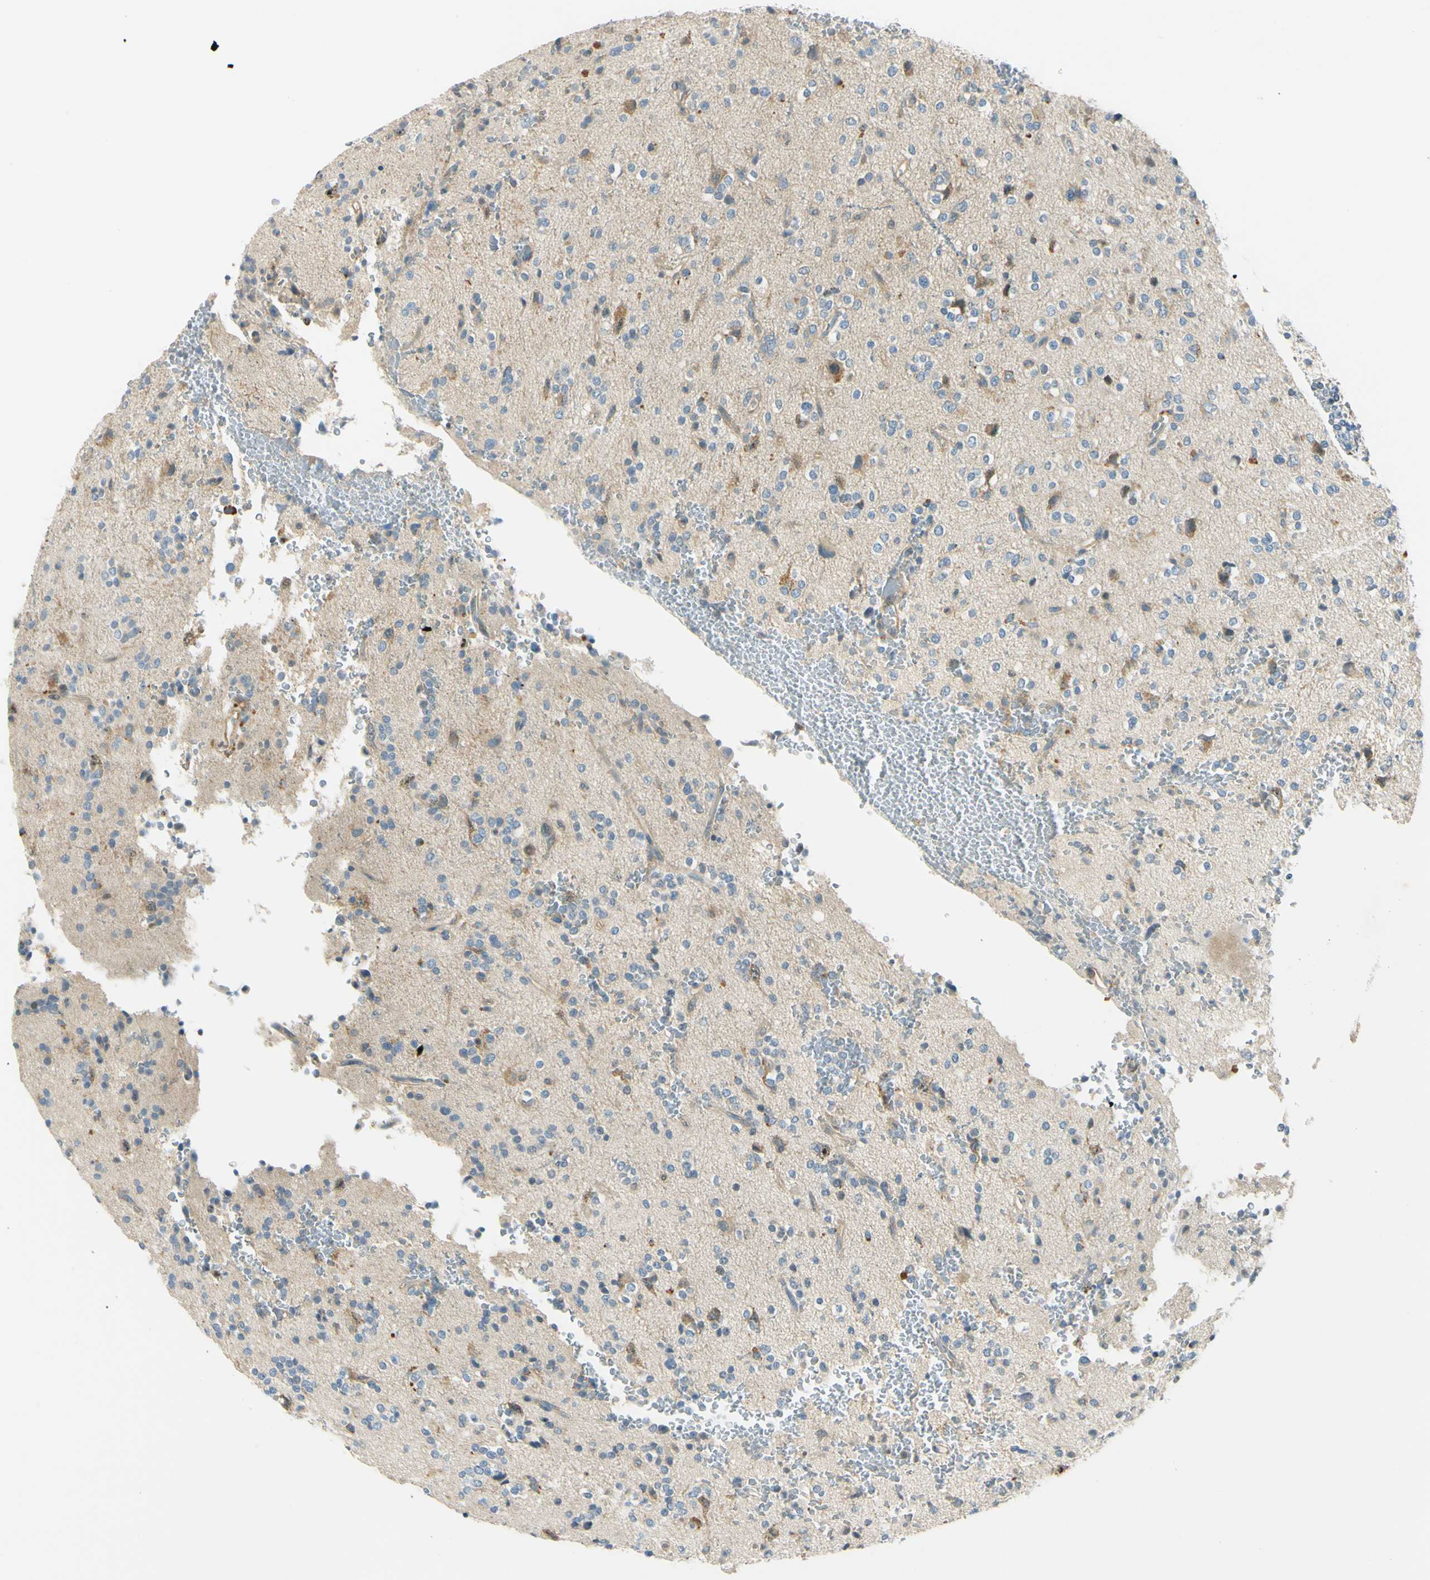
{"staining": {"intensity": "moderate", "quantity": "<25%", "location": "cytoplasmic/membranous"}, "tissue": "glioma", "cell_type": "Tumor cells", "image_type": "cancer", "snomed": [{"axis": "morphology", "description": "Glioma, malignant, High grade"}, {"axis": "topography", "description": "Brain"}], "caption": "IHC staining of glioma, which displays low levels of moderate cytoplasmic/membranous expression in about <25% of tumor cells indicating moderate cytoplasmic/membranous protein staining. The staining was performed using DAB (3,3'-diaminobenzidine) (brown) for protein detection and nuclei were counterstained in hematoxylin (blue).", "gene": "LAMA3", "patient": {"sex": "male", "age": 47}}